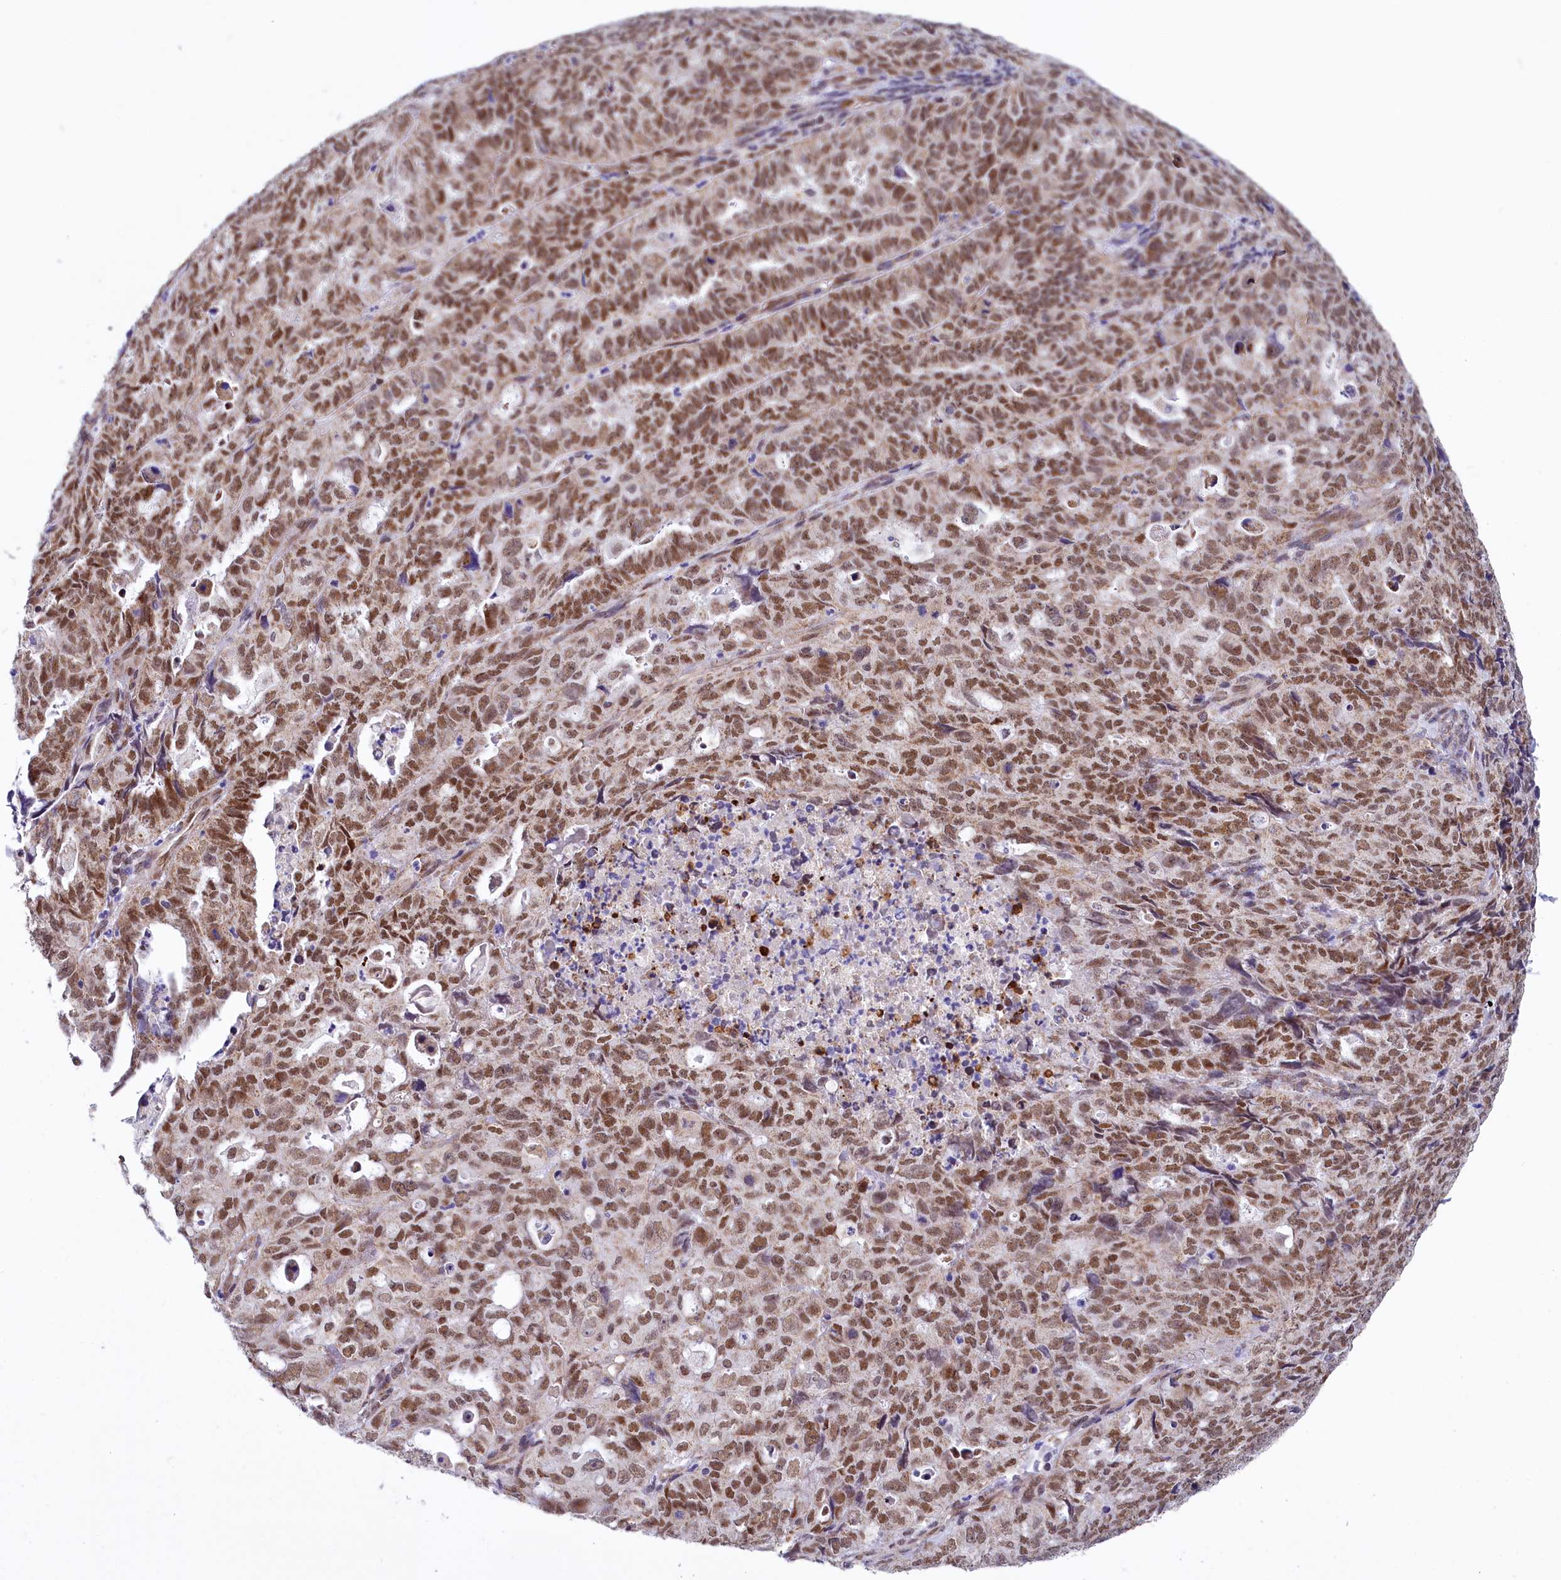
{"staining": {"intensity": "moderate", "quantity": ">75%", "location": "nuclear"}, "tissue": "endometrial cancer", "cell_type": "Tumor cells", "image_type": "cancer", "snomed": [{"axis": "morphology", "description": "Adenocarcinoma, NOS"}, {"axis": "topography", "description": "Endometrium"}], "caption": "Human endometrial cancer stained with a brown dye exhibits moderate nuclear positive staining in about >75% of tumor cells.", "gene": "MORN3", "patient": {"sex": "female", "age": 65}}